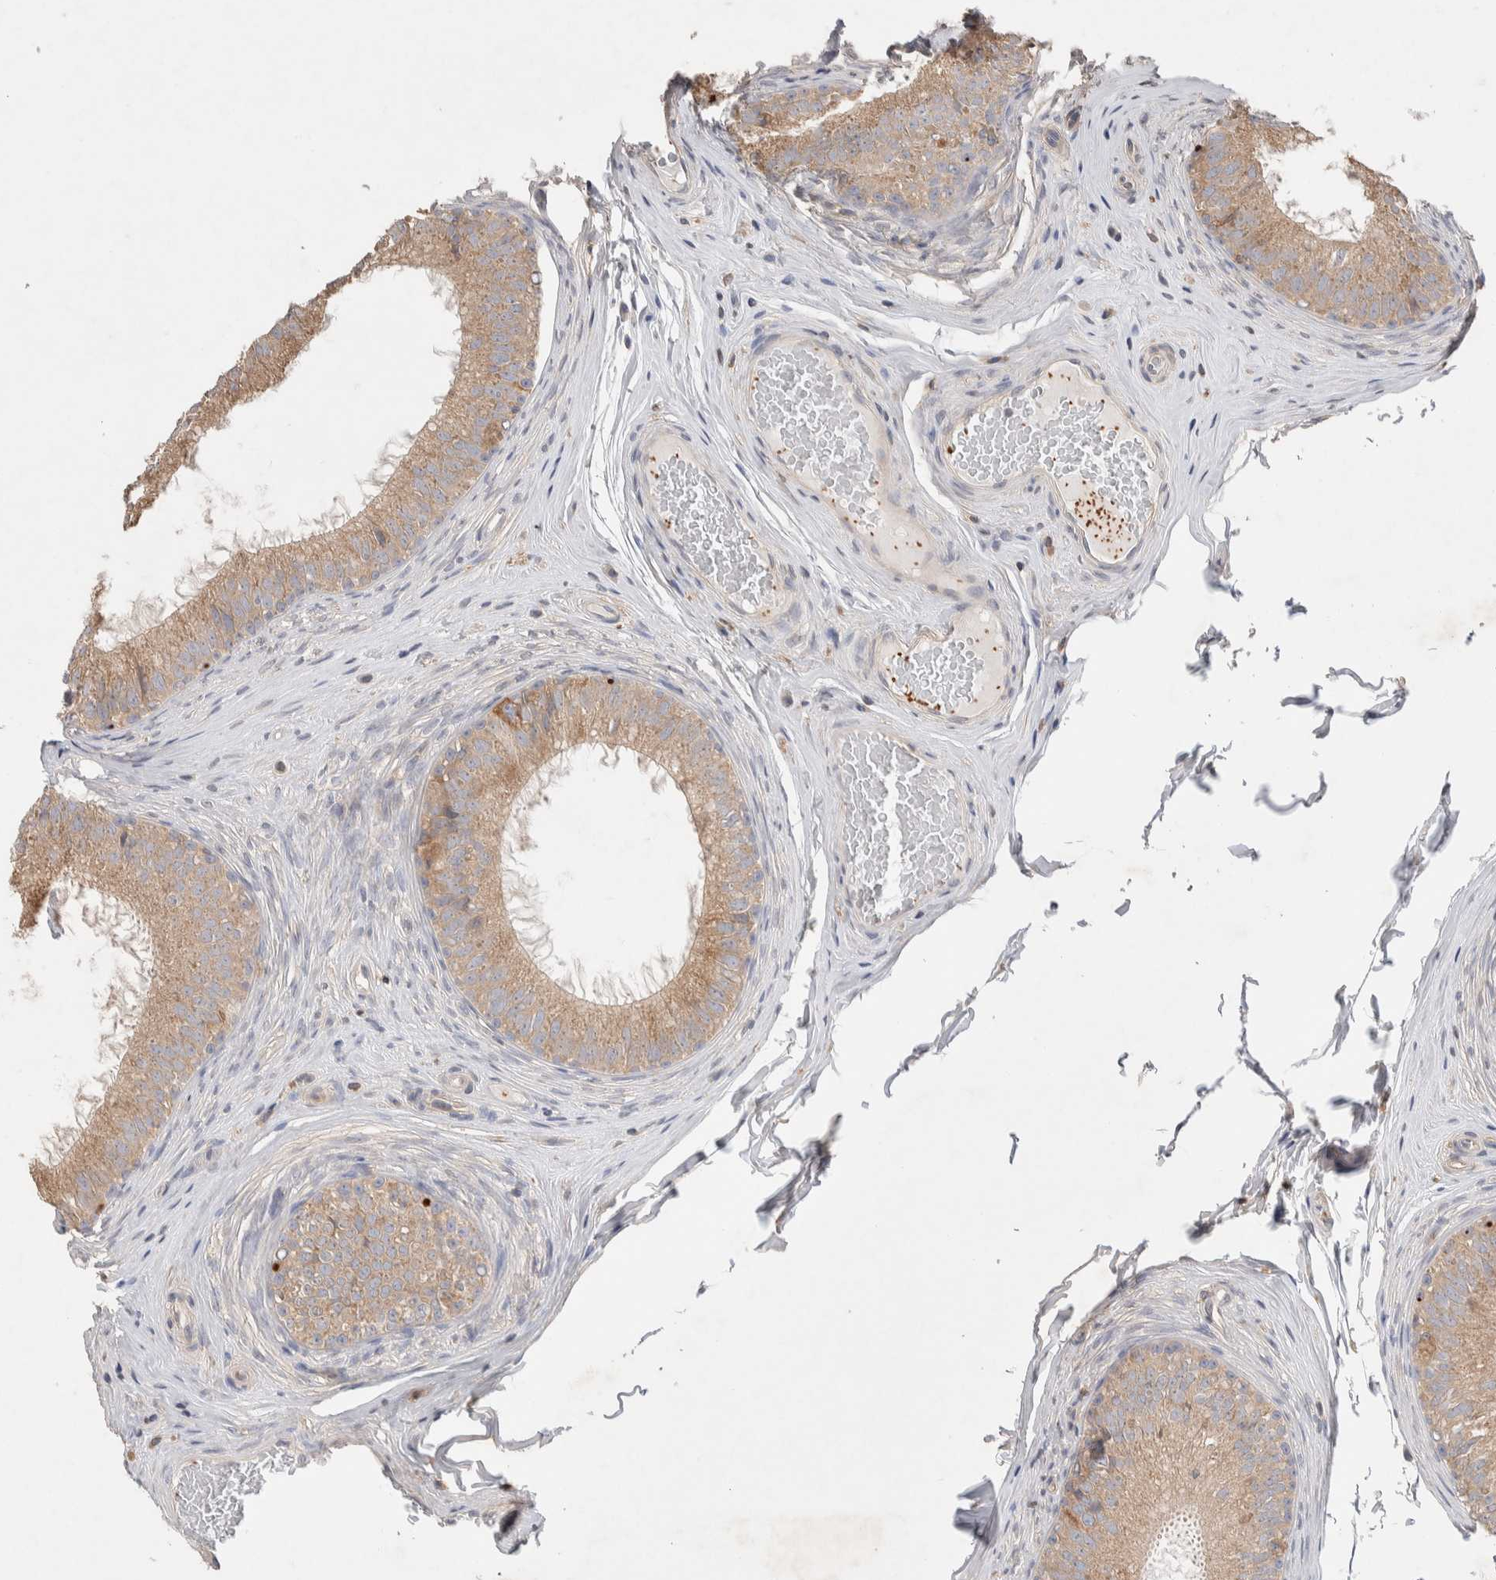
{"staining": {"intensity": "moderate", "quantity": ">75%", "location": "cytoplasmic/membranous"}, "tissue": "epididymis", "cell_type": "Glandular cells", "image_type": "normal", "snomed": [{"axis": "morphology", "description": "Normal tissue, NOS"}, {"axis": "topography", "description": "Epididymis"}], "caption": "Human epididymis stained for a protein (brown) exhibits moderate cytoplasmic/membranous positive staining in approximately >75% of glandular cells.", "gene": "DEPTOR", "patient": {"sex": "male", "age": 32}}